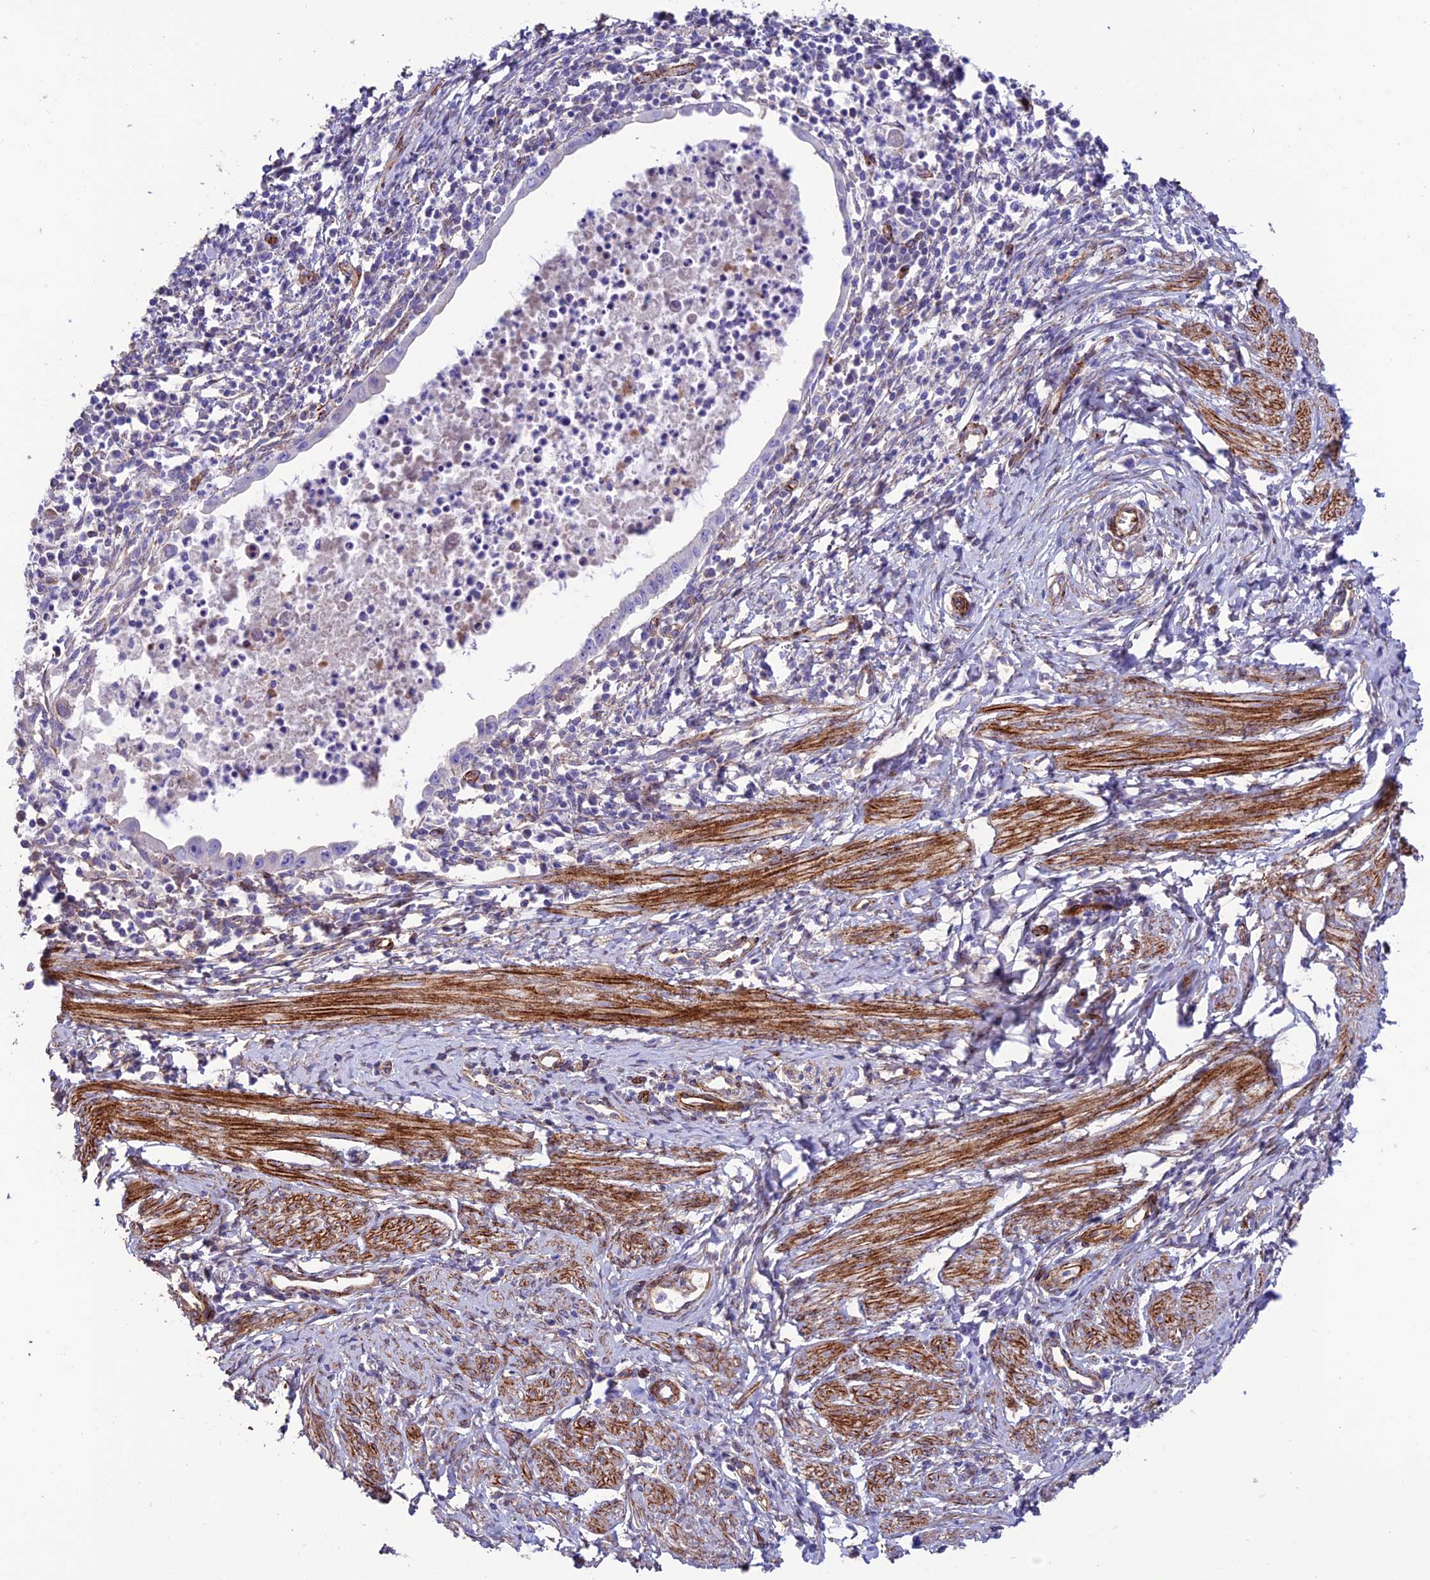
{"staining": {"intensity": "negative", "quantity": "none", "location": "none"}, "tissue": "cervical cancer", "cell_type": "Tumor cells", "image_type": "cancer", "snomed": [{"axis": "morphology", "description": "Adenocarcinoma, NOS"}, {"axis": "topography", "description": "Cervix"}], "caption": "A micrograph of cervical cancer (adenocarcinoma) stained for a protein demonstrates no brown staining in tumor cells.", "gene": "REX1BD", "patient": {"sex": "female", "age": 36}}